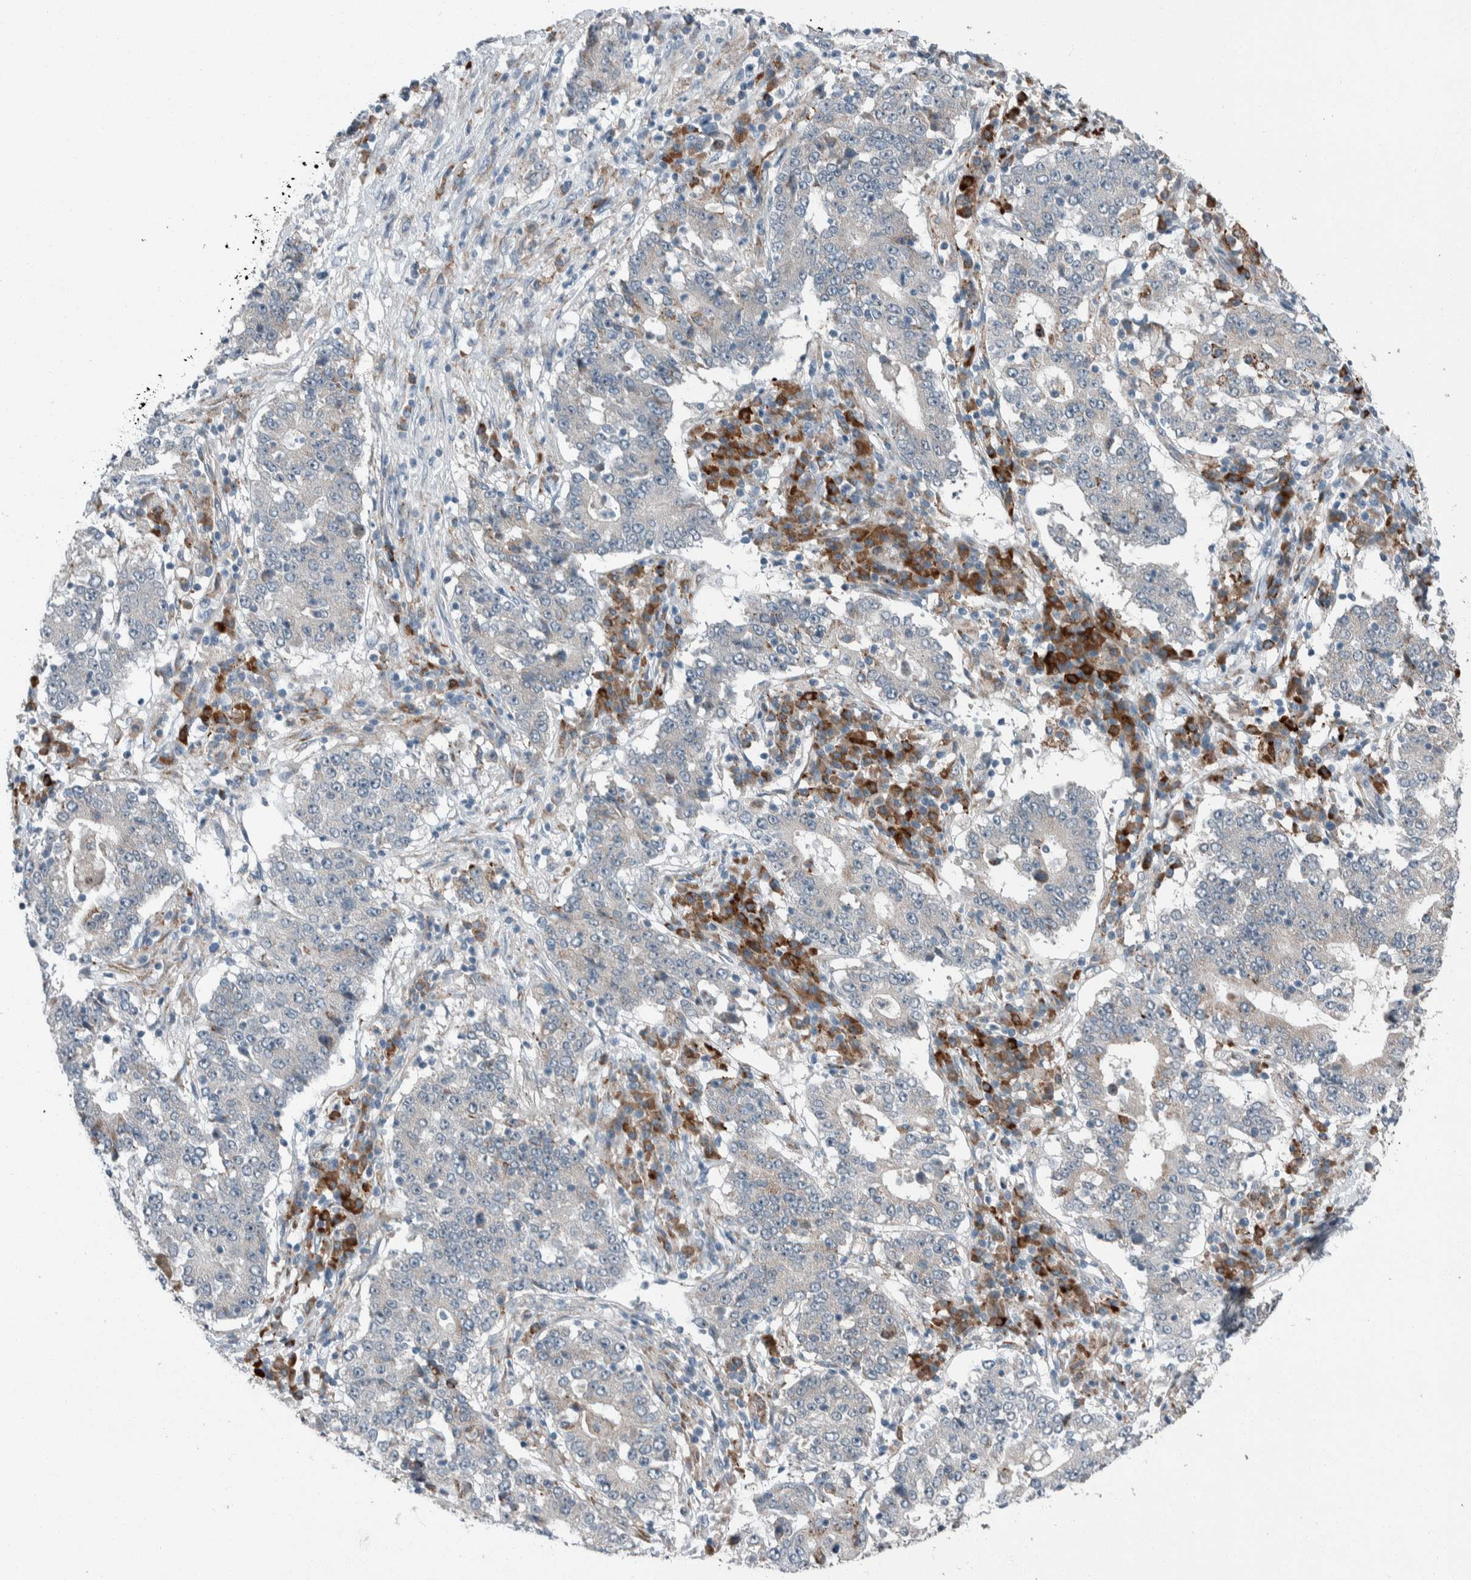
{"staining": {"intensity": "negative", "quantity": "none", "location": "none"}, "tissue": "stomach cancer", "cell_type": "Tumor cells", "image_type": "cancer", "snomed": [{"axis": "morphology", "description": "Adenocarcinoma, NOS"}, {"axis": "topography", "description": "Stomach"}], "caption": "There is no significant staining in tumor cells of adenocarcinoma (stomach). (Immunohistochemistry, brightfield microscopy, high magnification).", "gene": "USP25", "patient": {"sex": "male", "age": 59}}